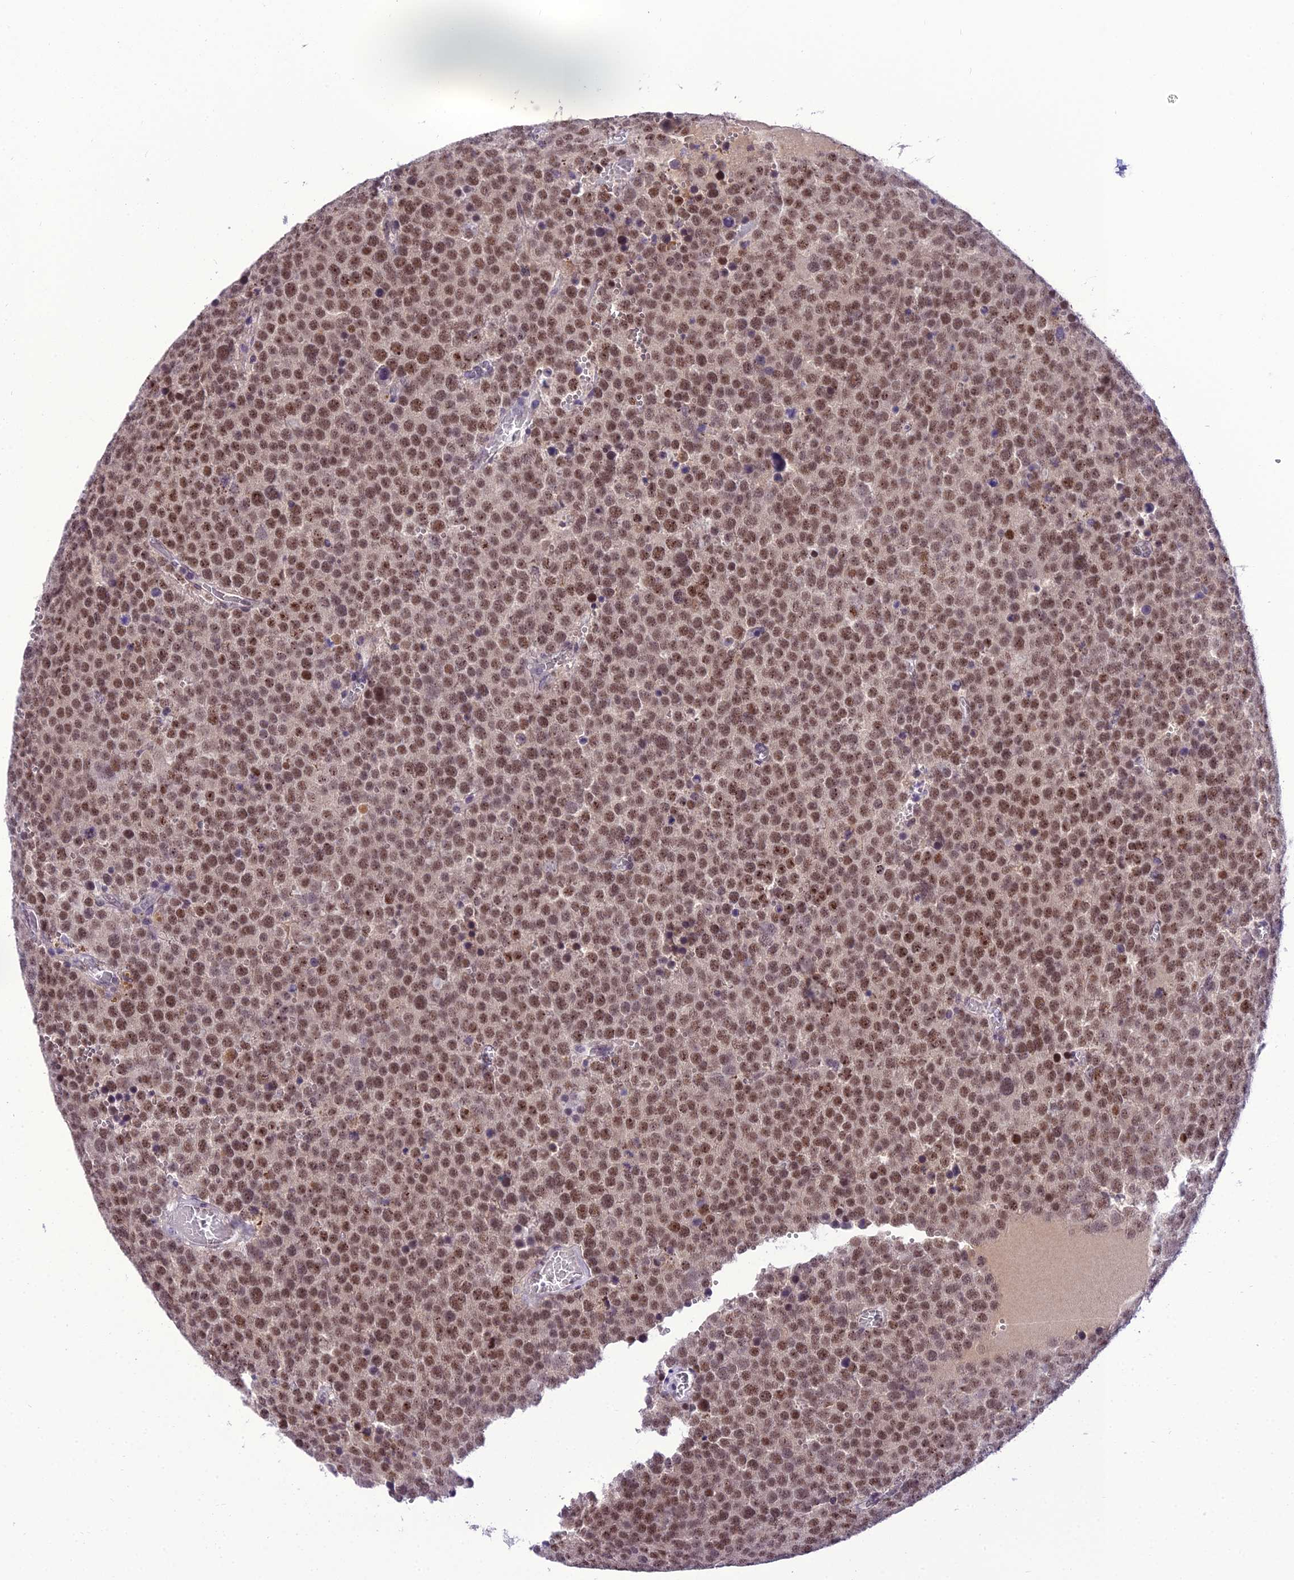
{"staining": {"intensity": "moderate", "quantity": ">75%", "location": "nuclear"}, "tissue": "testis cancer", "cell_type": "Tumor cells", "image_type": "cancer", "snomed": [{"axis": "morphology", "description": "Normal tissue, NOS"}, {"axis": "morphology", "description": "Seminoma, NOS"}, {"axis": "topography", "description": "Testis"}], "caption": "A histopathology image of human testis cancer (seminoma) stained for a protein displays moderate nuclear brown staining in tumor cells.", "gene": "SH3RF3", "patient": {"sex": "male", "age": 71}}